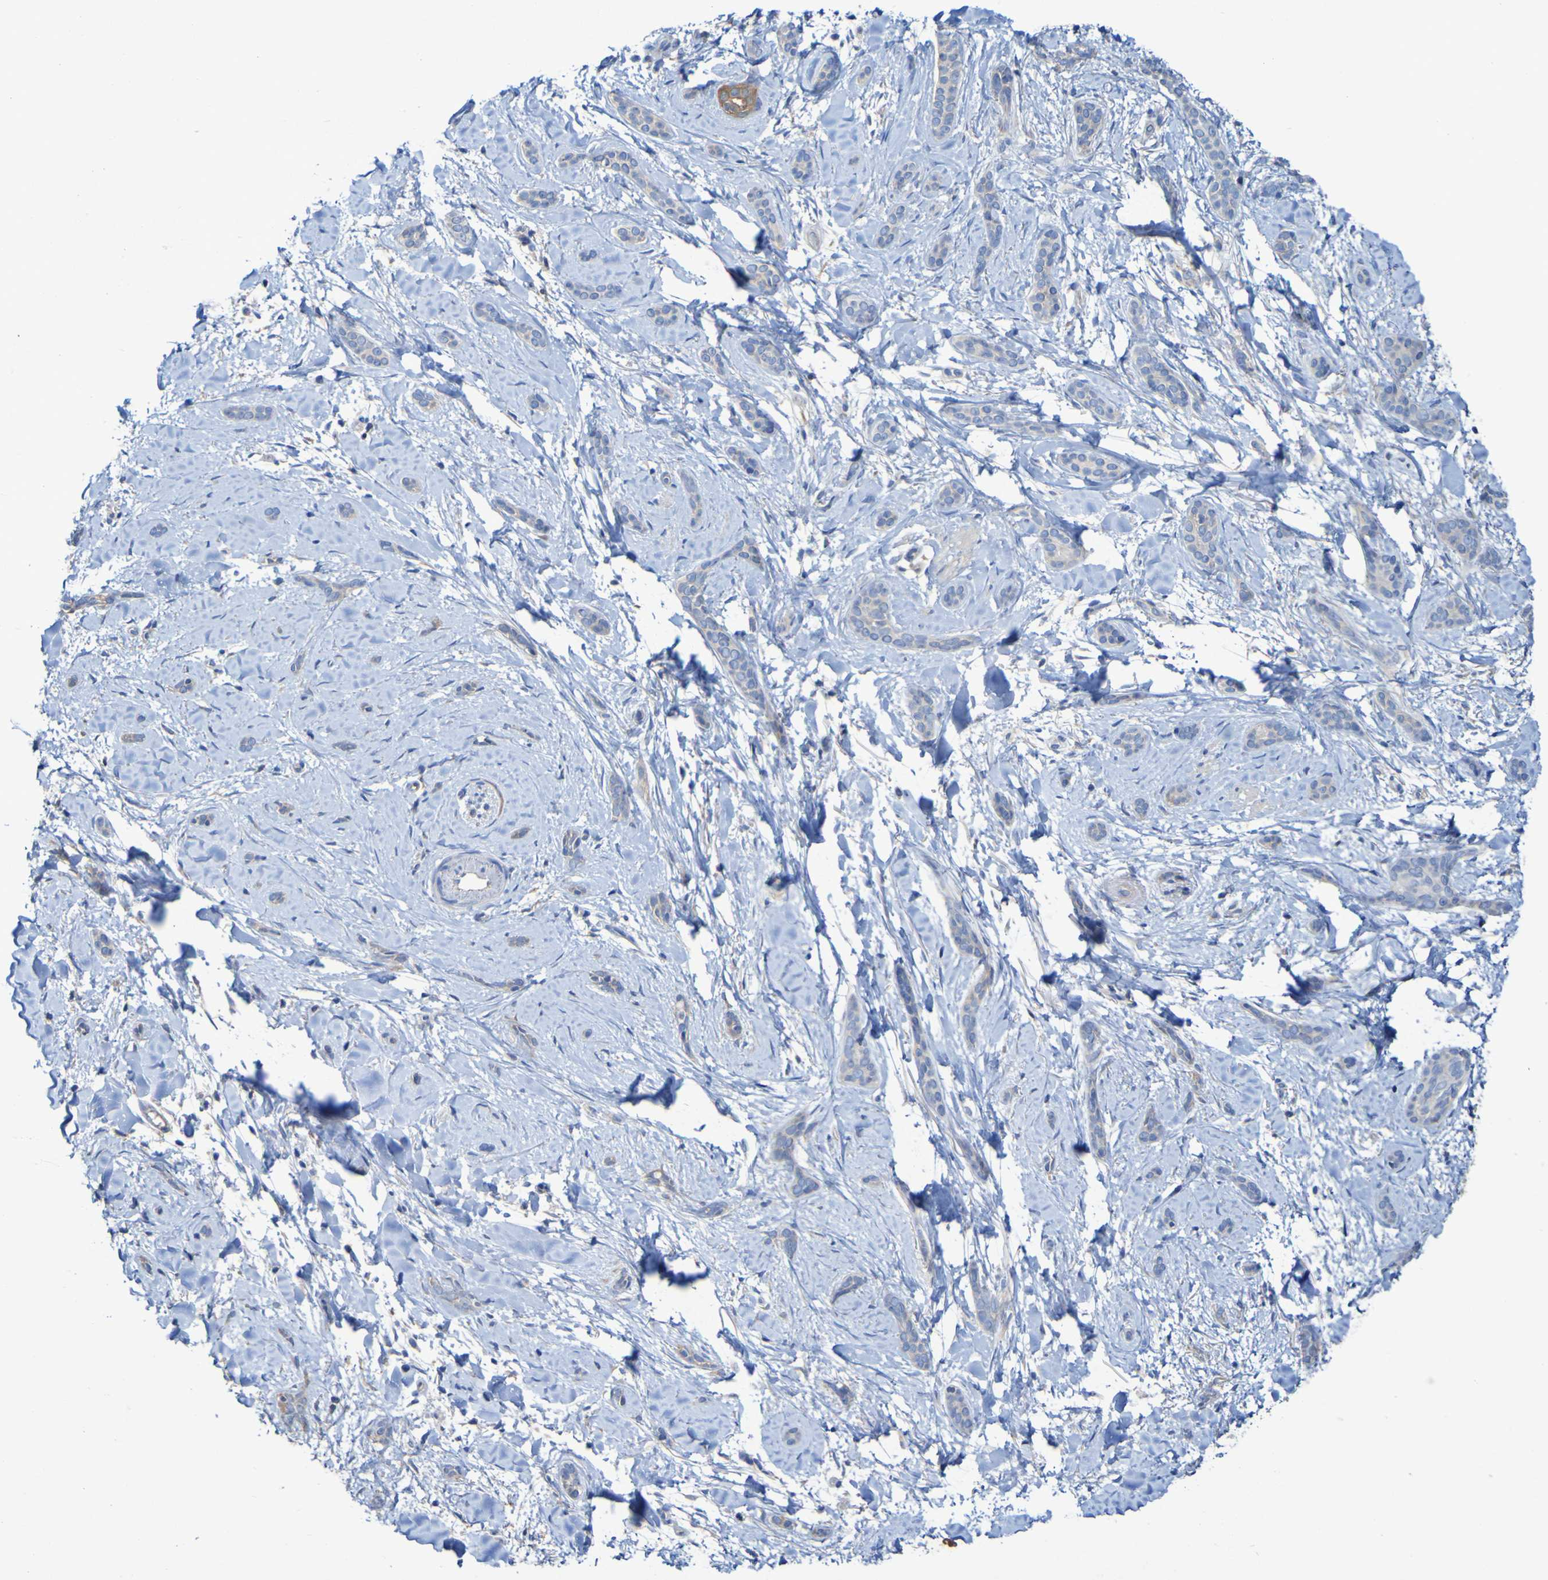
{"staining": {"intensity": "weak", "quantity": "25%-75%", "location": "cytoplasmic/membranous"}, "tissue": "skin cancer", "cell_type": "Tumor cells", "image_type": "cancer", "snomed": [{"axis": "morphology", "description": "Basal cell carcinoma"}, {"axis": "morphology", "description": "Adnexal tumor, benign"}, {"axis": "topography", "description": "Skin"}], "caption": "This photomicrograph shows skin basal cell carcinoma stained with immunohistochemistry (IHC) to label a protein in brown. The cytoplasmic/membranous of tumor cells show weak positivity for the protein. Nuclei are counter-stained blue.", "gene": "ARHGEF16", "patient": {"sex": "female", "age": 42}}